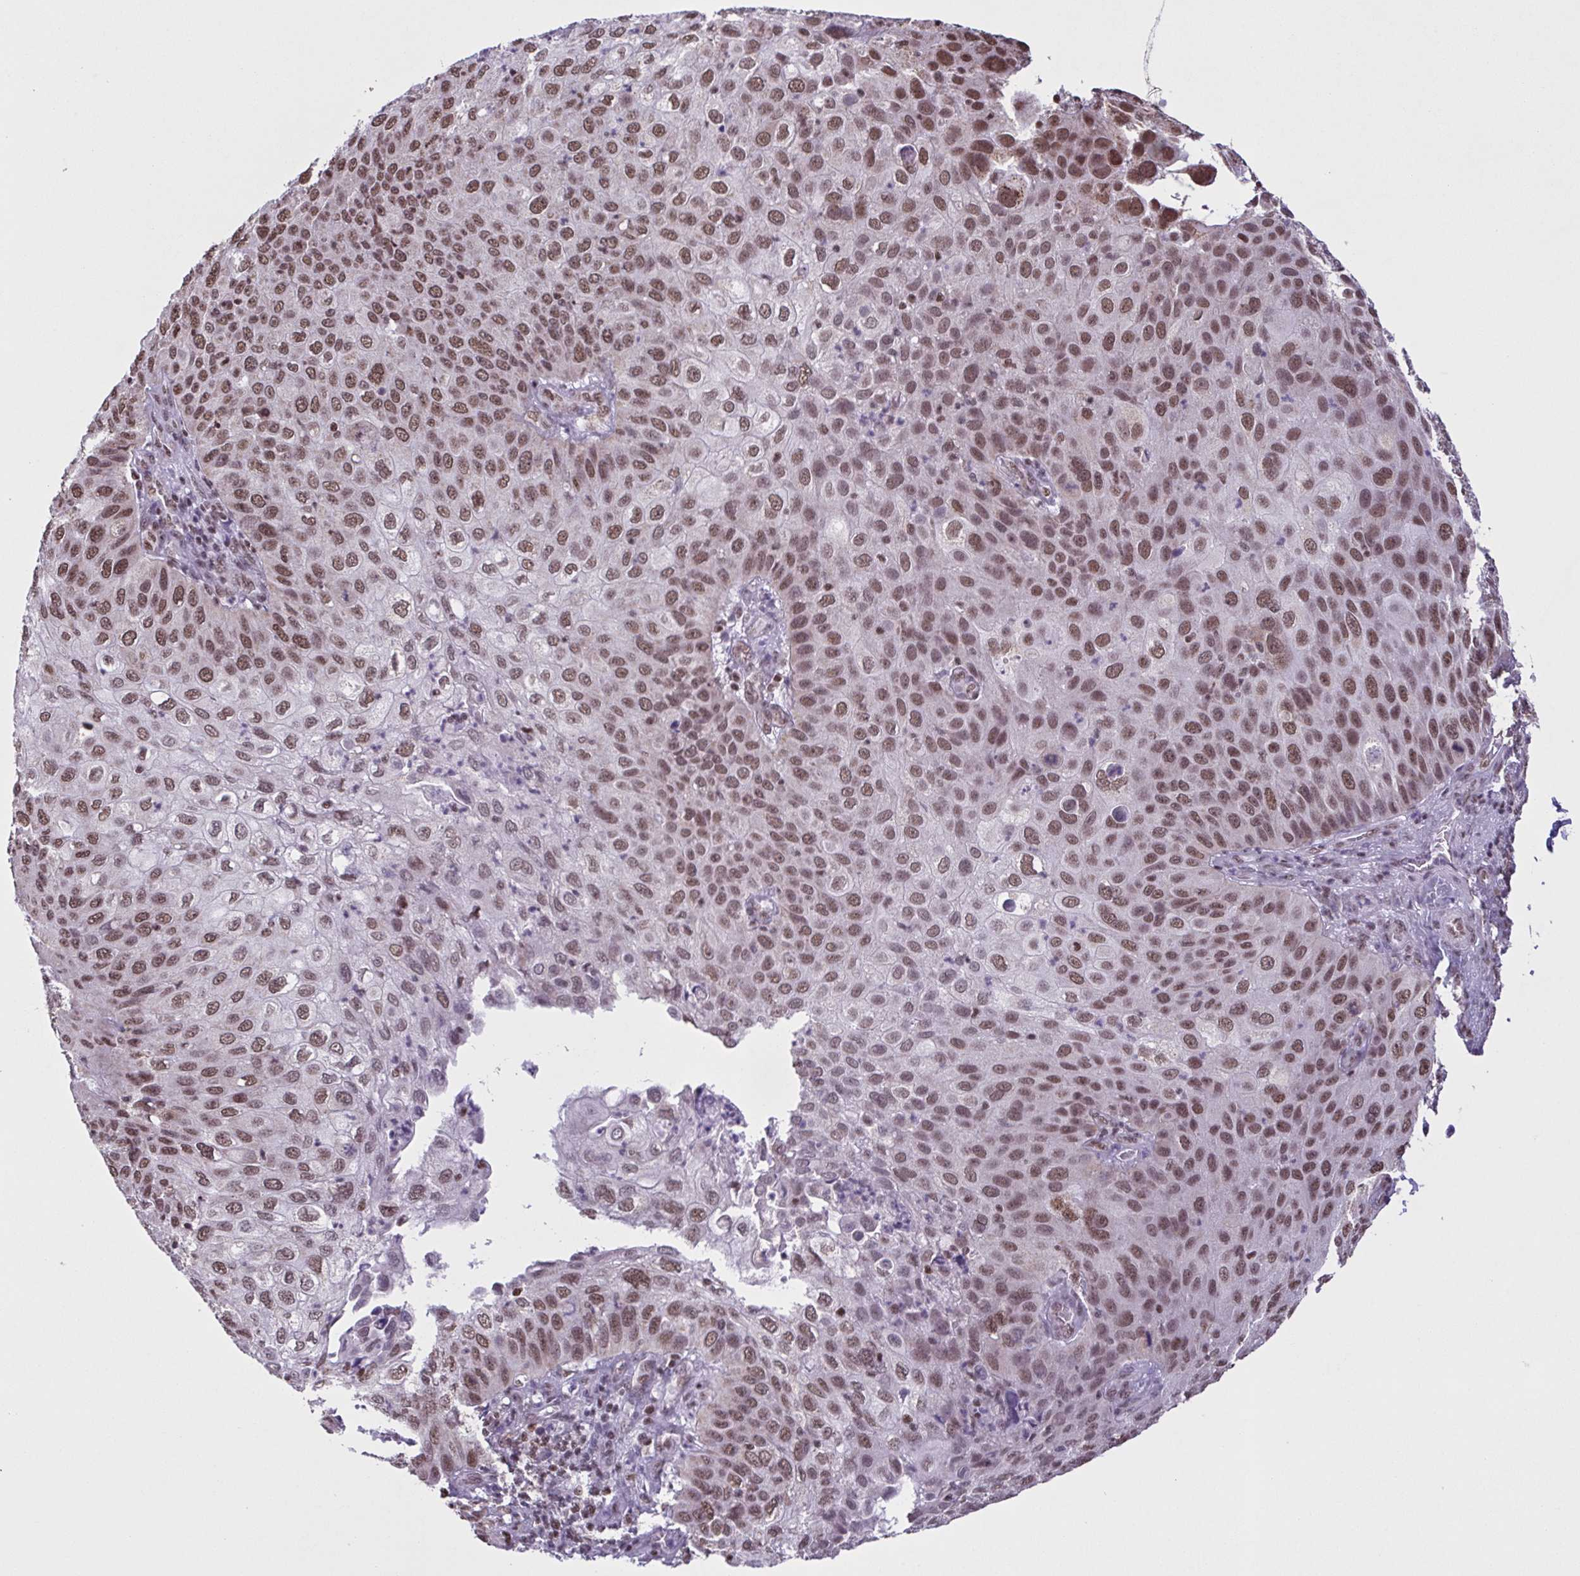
{"staining": {"intensity": "moderate", "quantity": ">75%", "location": "nuclear"}, "tissue": "skin cancer", "cell_type": "Tumor cells", "image_type": "cancer", "snomed": [{"axis": "morphology", "description": "Squamous cell carcinoma, NOS"}, {"axis": "topography", "description": "Skin"}], "caption": "Tumor cells reveal medium levels of moderate nuclear positivity in about >75% of cells in human skin cancer. Nuclei are stained in blue.", "gene": "TIMM21", "patient": {"sex": "male", "age": 87}}